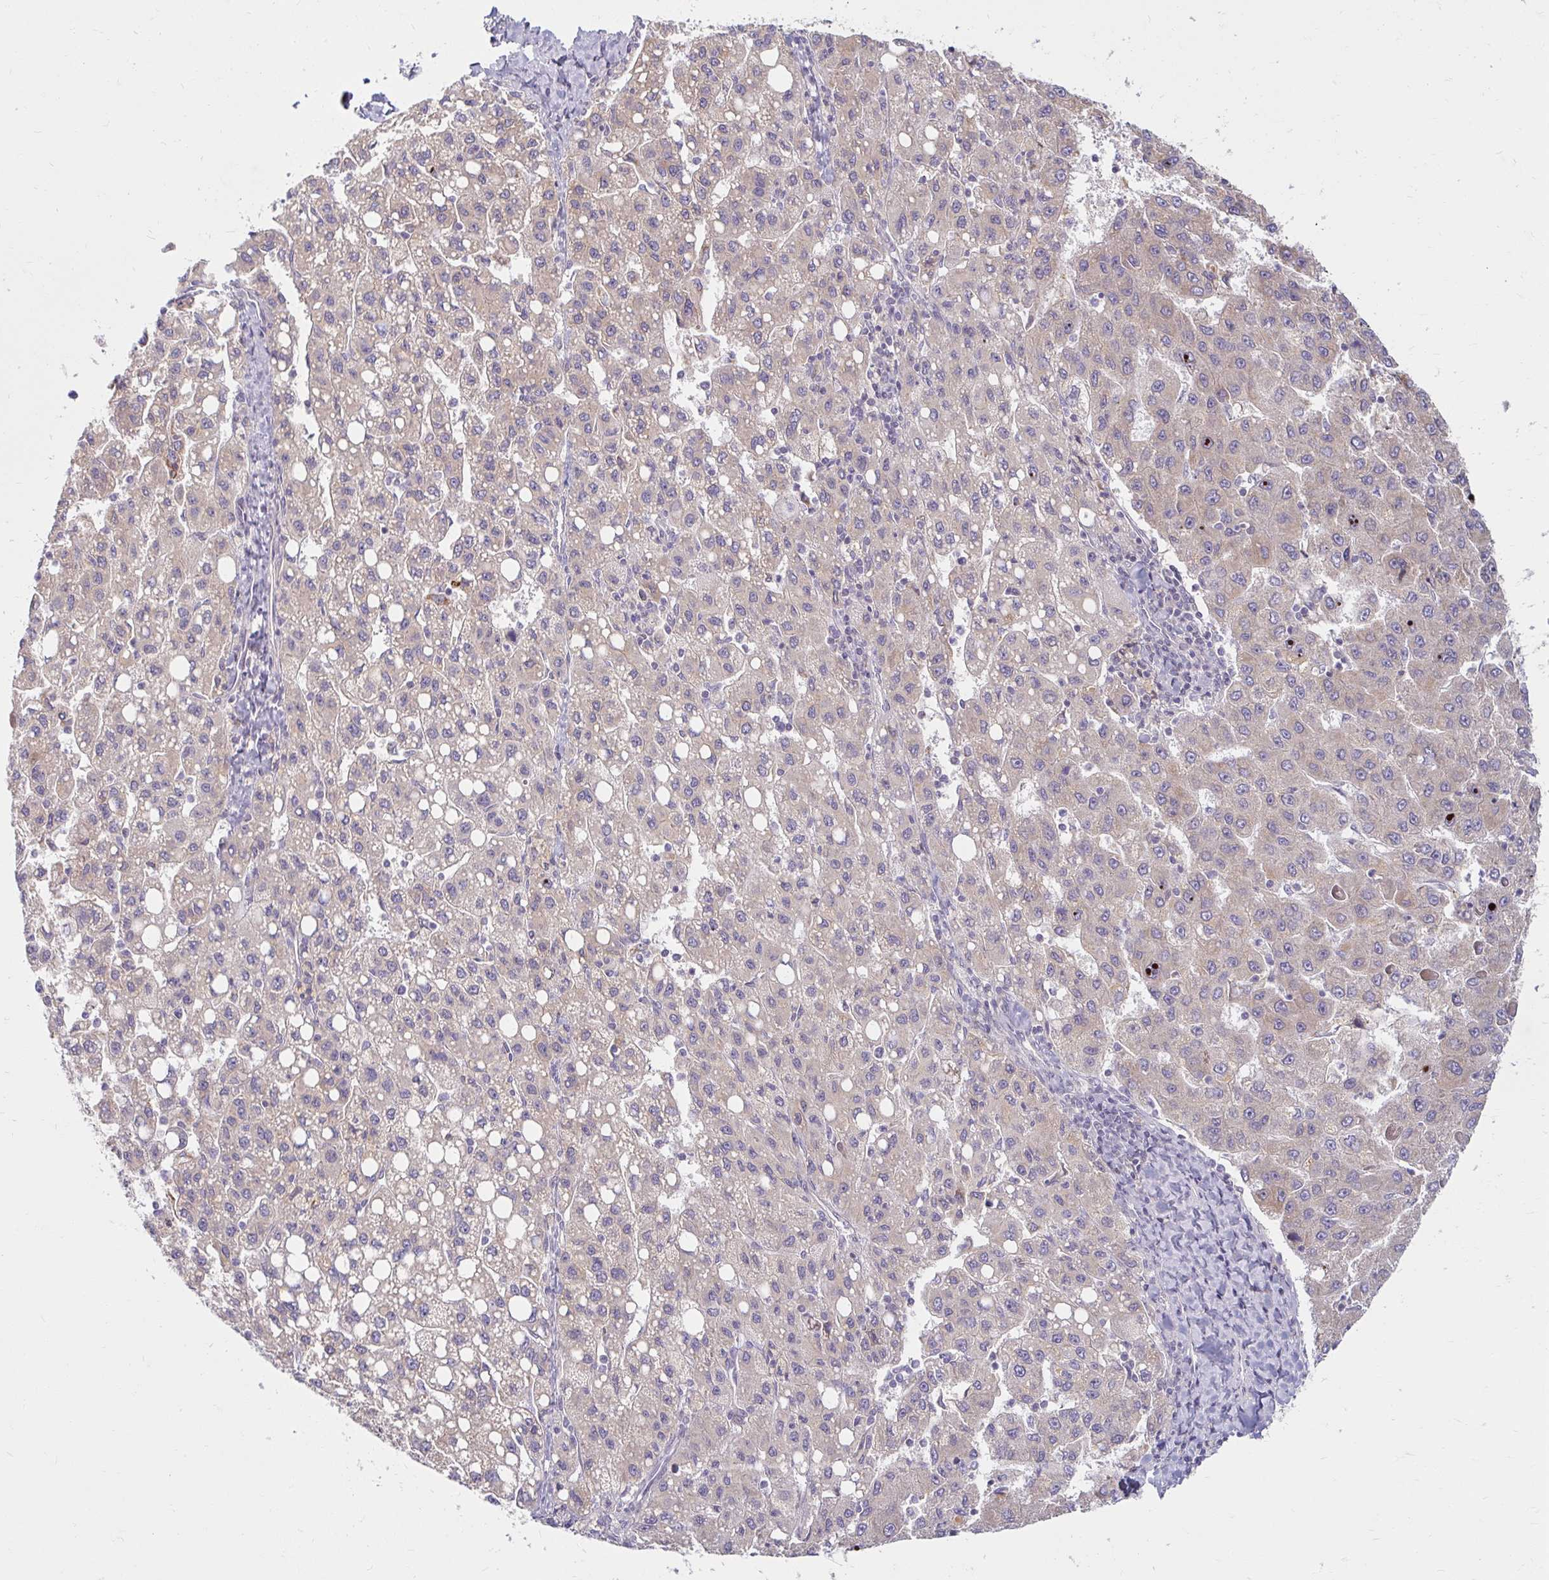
{"staining": {"intensity": "weak", "quantity": "<25%", "location": "cytoplasmic/membranous"}, "tissue": "liver cancer", "cell_type": "Tumor cells", "image_type": "cancer", "snomed": [{"axis": "morphology", "description": "Carcinoma, Hepatocellular, NOS"}, {"axis": "topography", "description": "Liver"}], "caption": "Immunohistochemical staining of liver cancer (hepatocellular carcinoma) reveals no significant positivity in tumor cells.", "gene": "SKP2", "patient": {"sex": "female", "age": 82}}